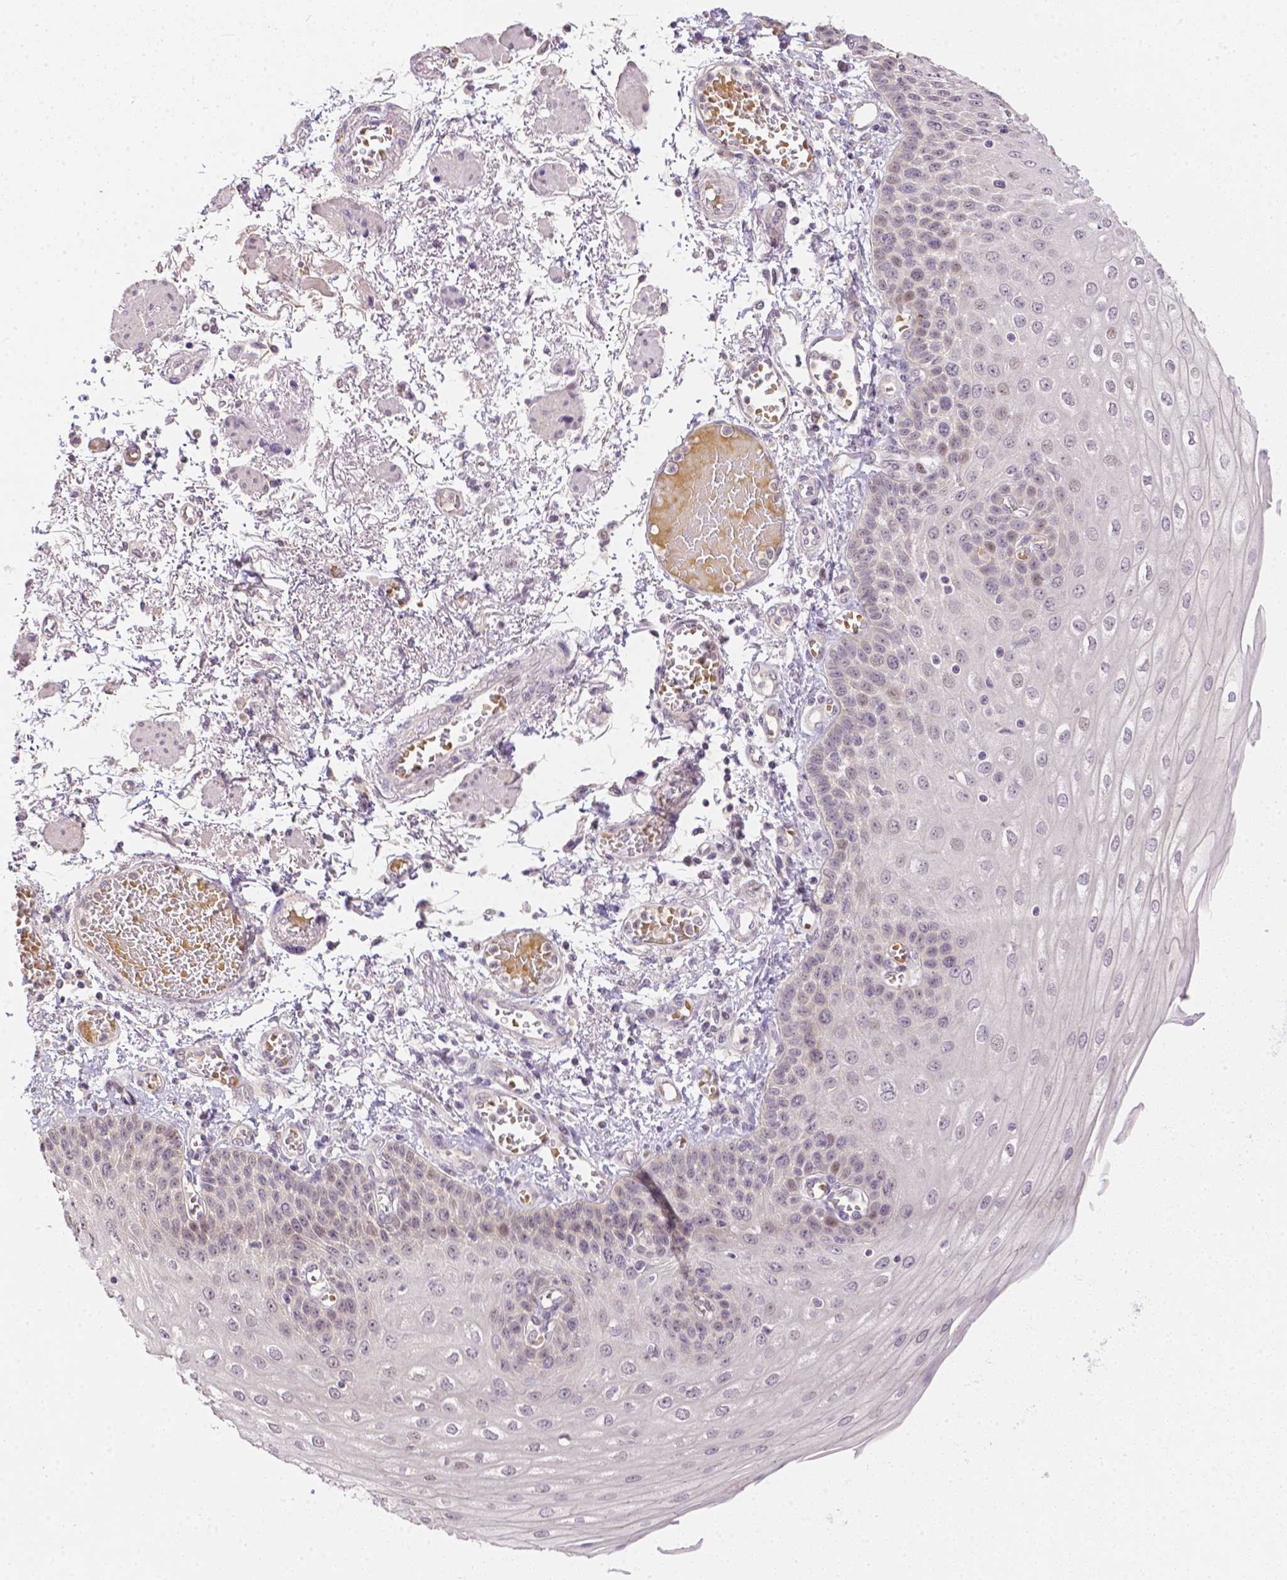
{"staining": {"intensity": "weak", "quantity": "<25%", "location": "cytoplasmic/membranous"}, "tissue": "esophagus", "cell_type": "Squamous epithelial cells", "image_type": "normal", "snomed": [{"axis": "morphology", "description": "Normal tissue, NOS"}, {"axis": "morphology", "description": "Adenocarcinoma, NOS"}, {"axis": "topography", "description": "Esophagus"}], "caption": "Micrograph shows no significant protein positivity in squamous epithelial cells of unremarkable esophagus.", "gene": "ZNF280B", "patient": {"sex": "male", "age": 81}}